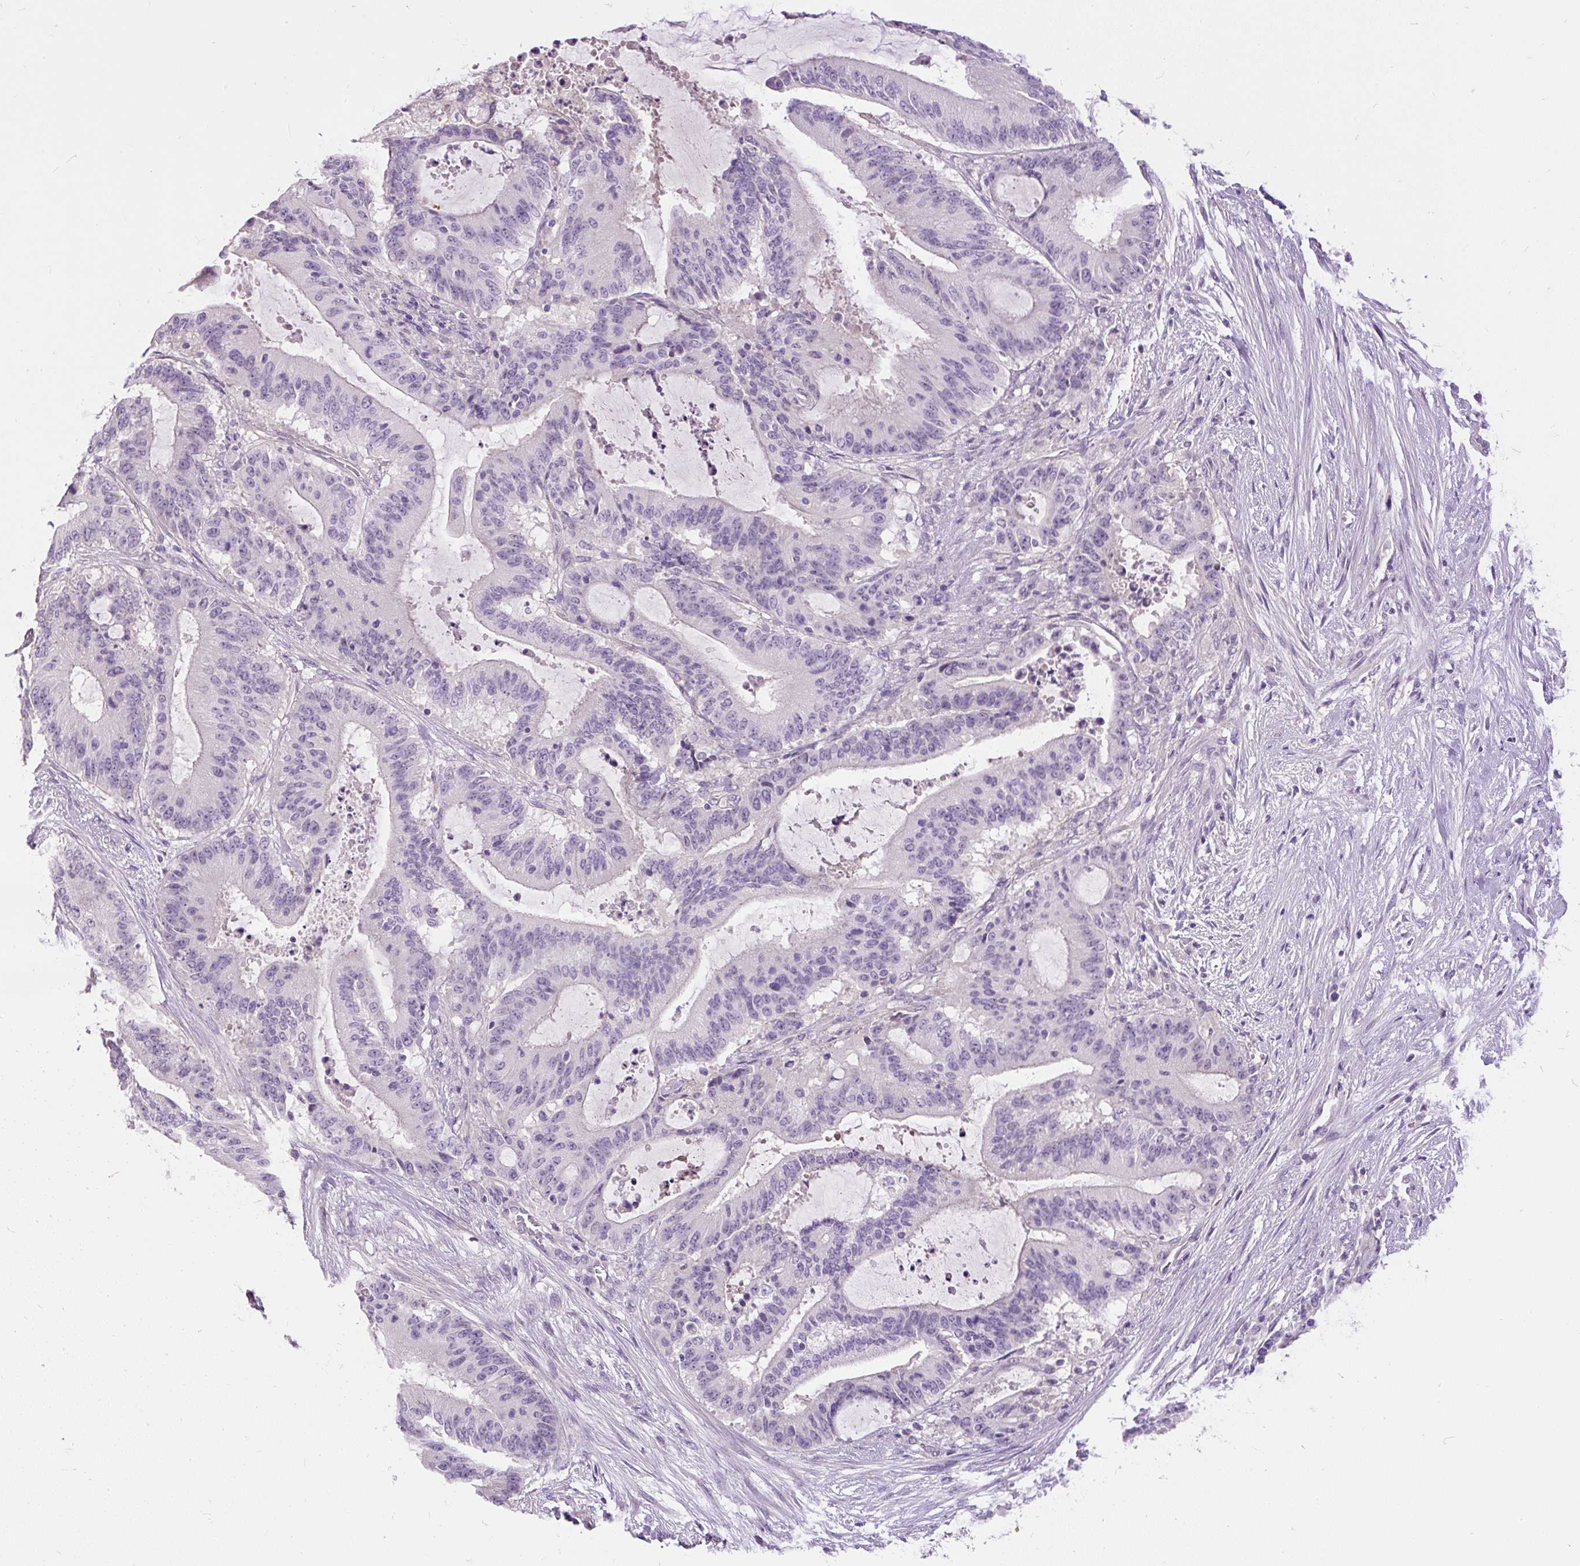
{"staining": {"intensity": "negative", "quantity": "none", "location": "none"}, "tissue": "liver cancer", "cell_type": "Tumor cells", "image_type": "cancer", "snomed": [{"axis": "morphology", "description": "Normal tissue, NOS"}, {"axis": "morphology", "description": "Cholangiocarcinoma"}, {"axis": "topography", "description": "Liver"}, {"axis": "topography", "description": "Peripheral nerve tissue"}], "caption": "This is a photomicrograph of IHC staining of cholangiocarcinoma (liver), which shows no positivity in tumor cells. The staining is performed using DAB (3,3'-diaminobenzidine) brown chromogen with nuclei counter-stained in using hematoxylin.", "gene": "KRTAP20-3", "patient": {"sex": "female", "age": 73}}